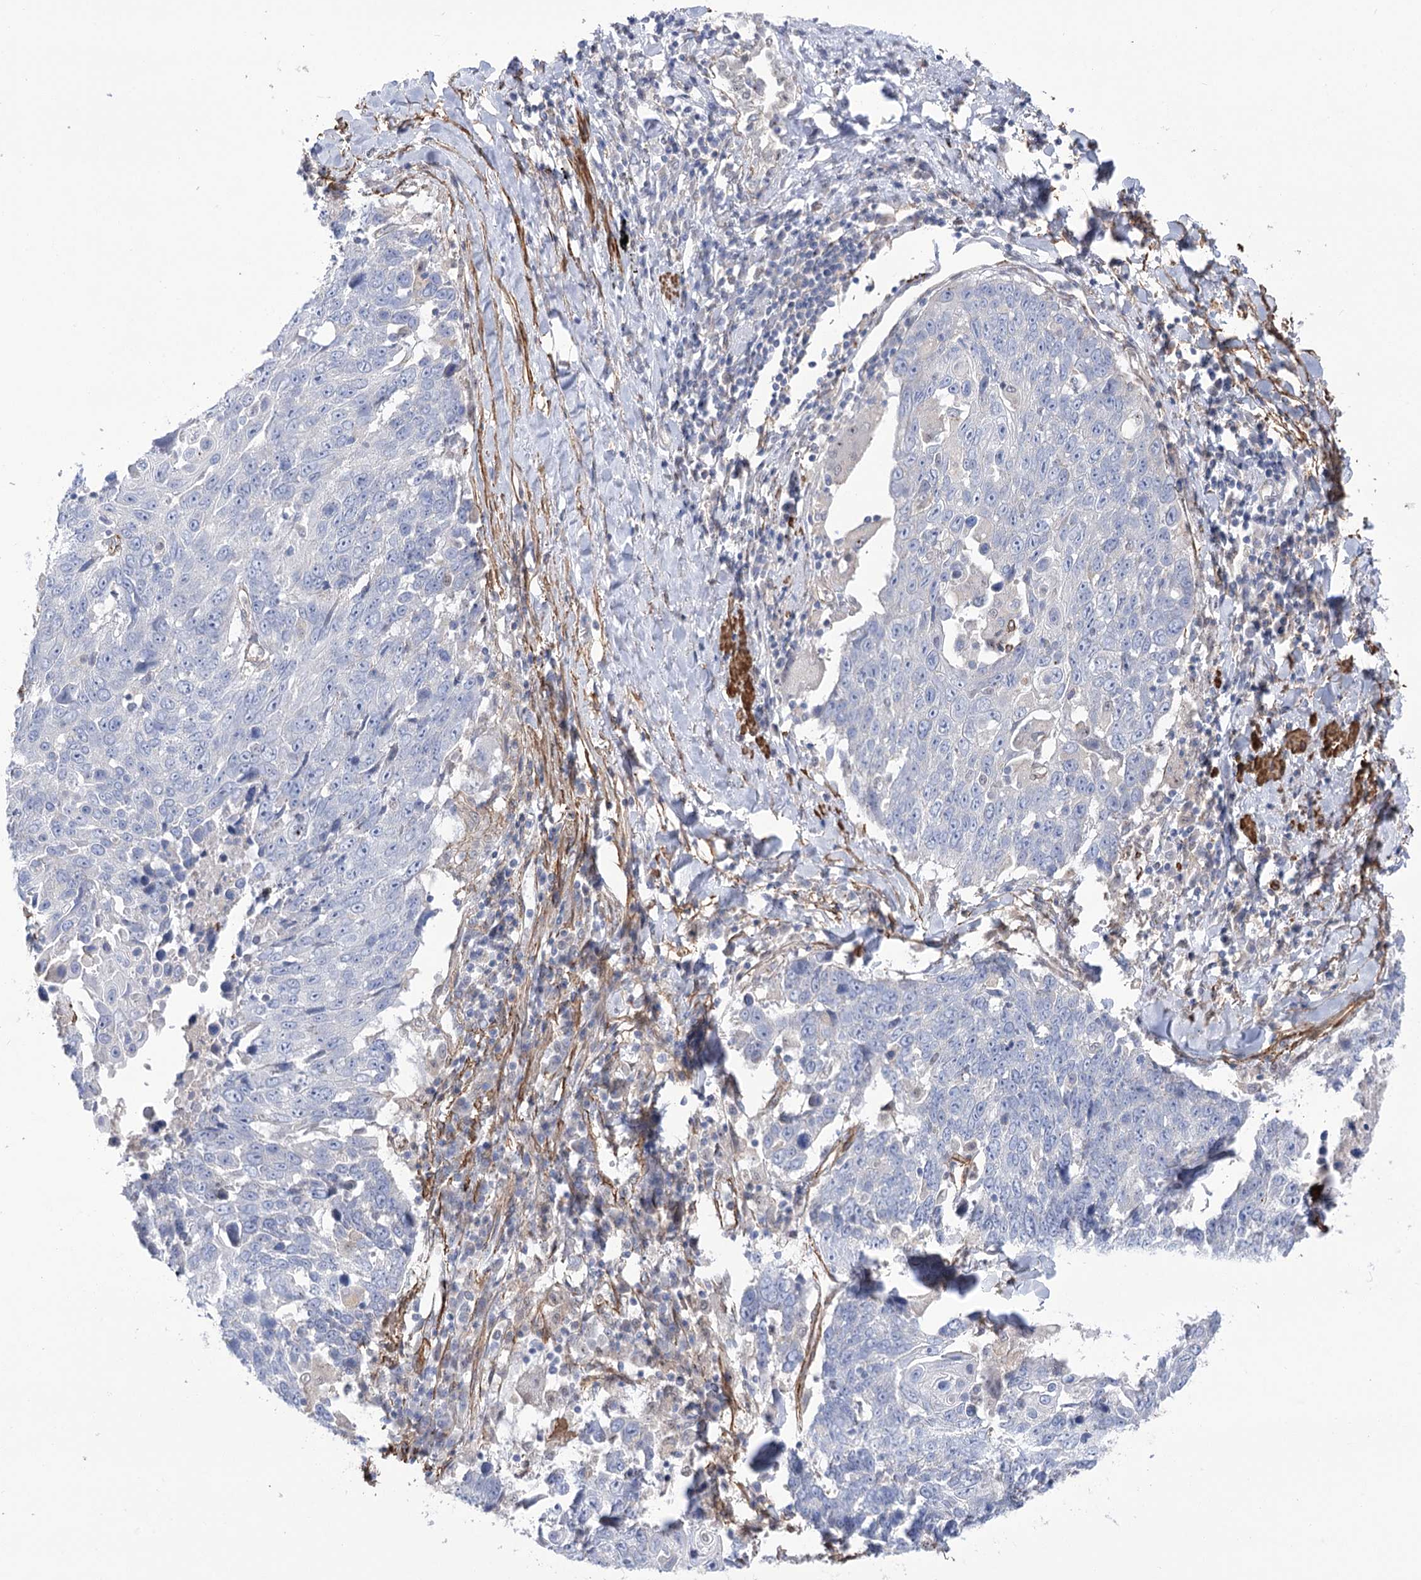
{"staining": {"intensity": "negative", "quantity": "none", "location": "none"}, "tissue": "lung cancer", "cell_type": "Tumor cells", "image_type": "cancer", "snomed": [{"axis": "morphology", "description": "Squamous cell carcinoma, NOS"}, {"axis": "topography", "description": "Lung"}], "caption": "Protein analysis of squamous cell carcinoma (lung) reveals no significant staining in tumor cells. The staining was performed using DAB to visualize the protein expression in brown, while the nuclei were stained in blue with hematoxylin (Magnification: 20x).", "gene": "WASHC3", "patient": {"sex": "male", "age": 66}}